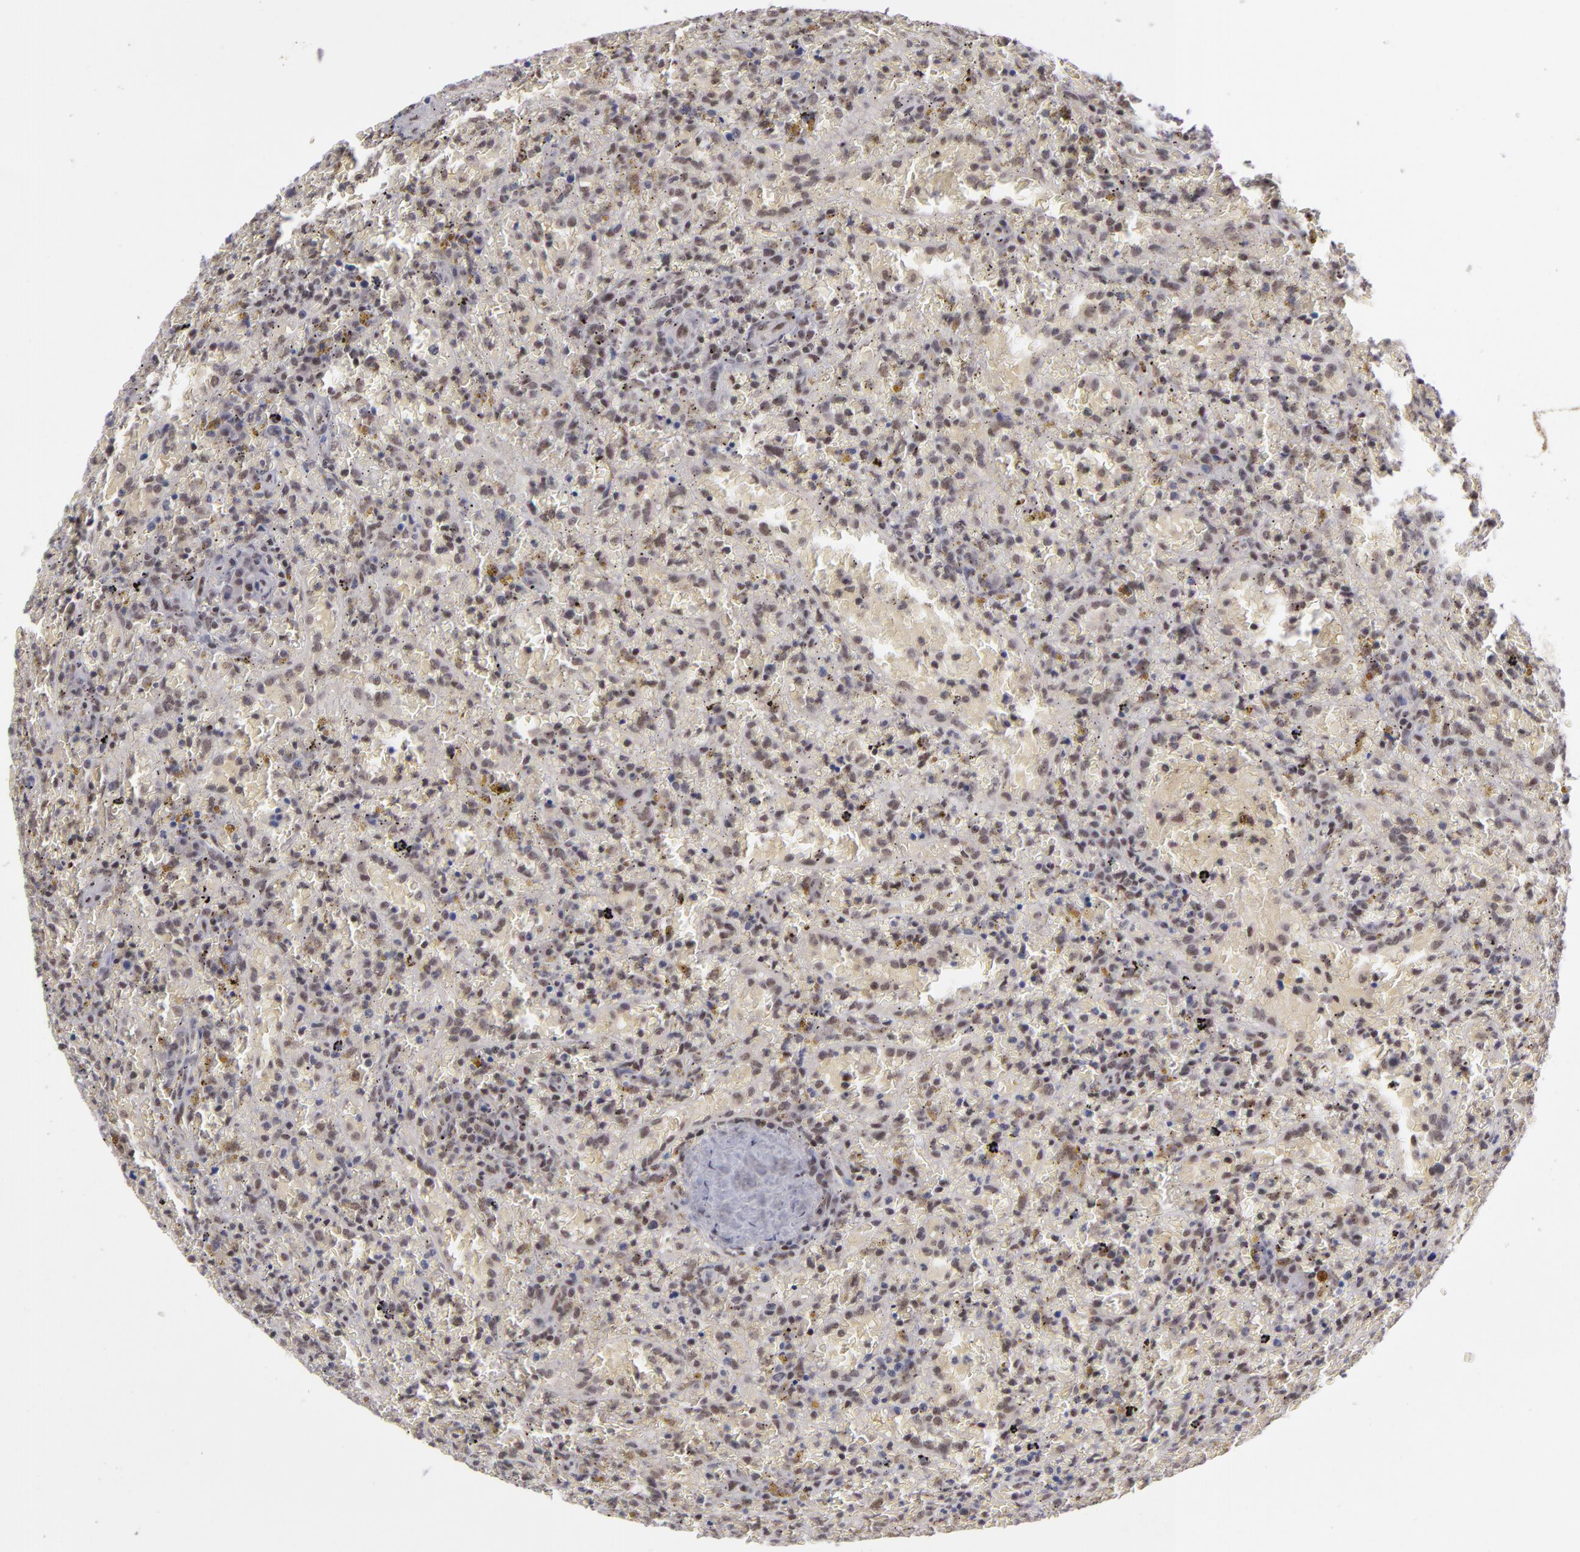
{"staining": {"intensity": "moderate", "quantity": "25%-75%", "location": "nuclear"}, "tissue": "lymphoma", "cell_type": "Tumor cells", "image_type": "cancer", "snomed": [{"axis": "morphology", "description": "Malignant lymphoma, non-Hodgkin's type, High grade"}, {"axis": "topography", "description": "Spleen"}, {"axis": "topography", "description": "Lymph node"}], "caption": "Immunohistochemical staining of lymphoma reveals medium levels of moderate nuclear staining in approximately 25%-75% of tumor cells.", "gene": "MLLT3", "patient": {"sex": "female", "age": 70}}